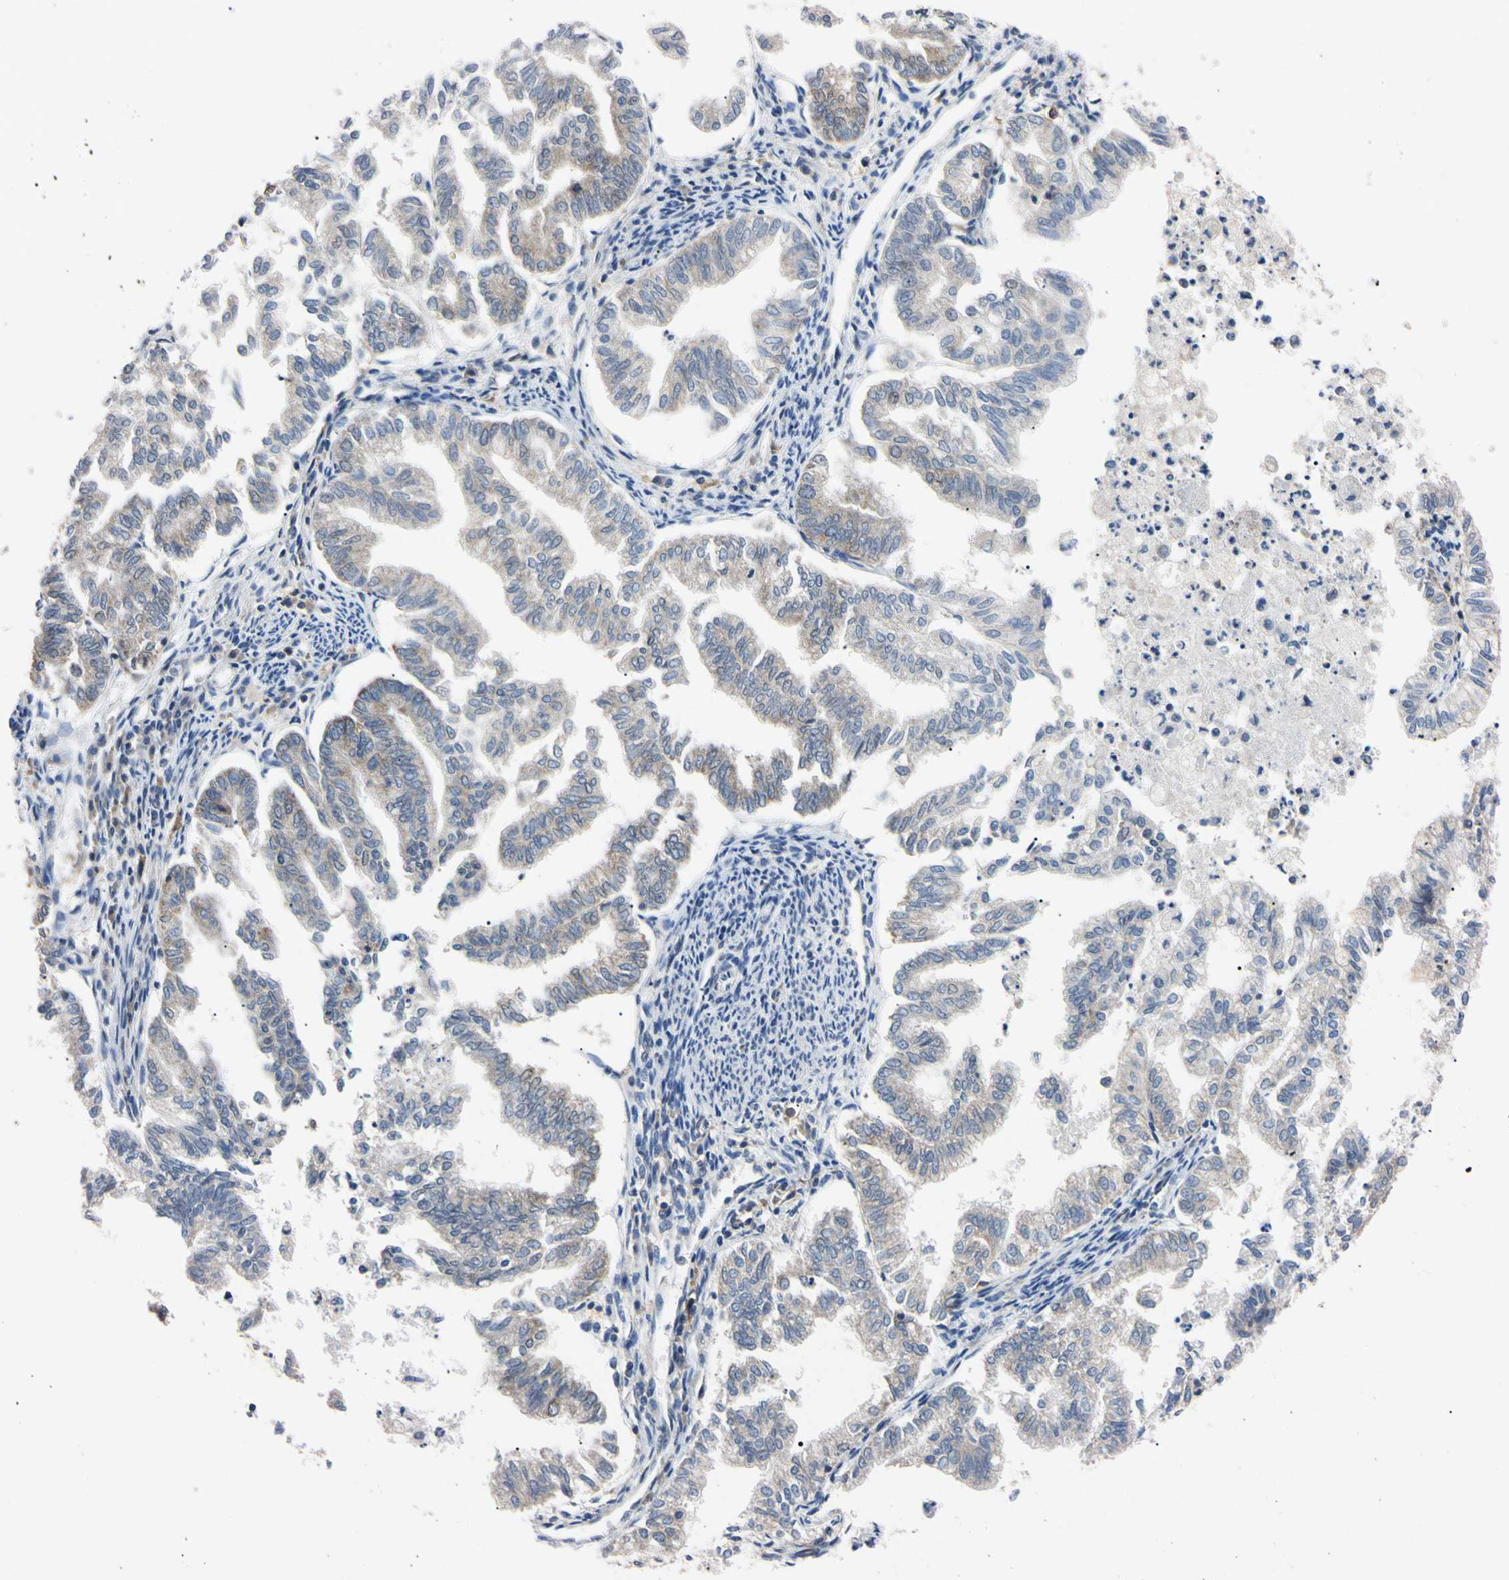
{"staining": {"intensity": "weak", "quantity": "<25%", "location": "cytoplasmic/membranous"}, "tissue": "endometrial cancer", "cell_type": "Tumor cells", "image_type": "cancer", "snomed": [{"axis": "morphology", "description": "Necrosis, NOS"}, {"axis": "morphology", "description": "Adenocarcinoma, NOS"}, {"axis": "topography", "description": "Endometrium"}], "caption": "Photomicrograph shows no significant protein staining in tumor cells of adenocarcinoma (endometrial).", "gene": "PNKD", "patient": {"sex": "female", "age": 79}}